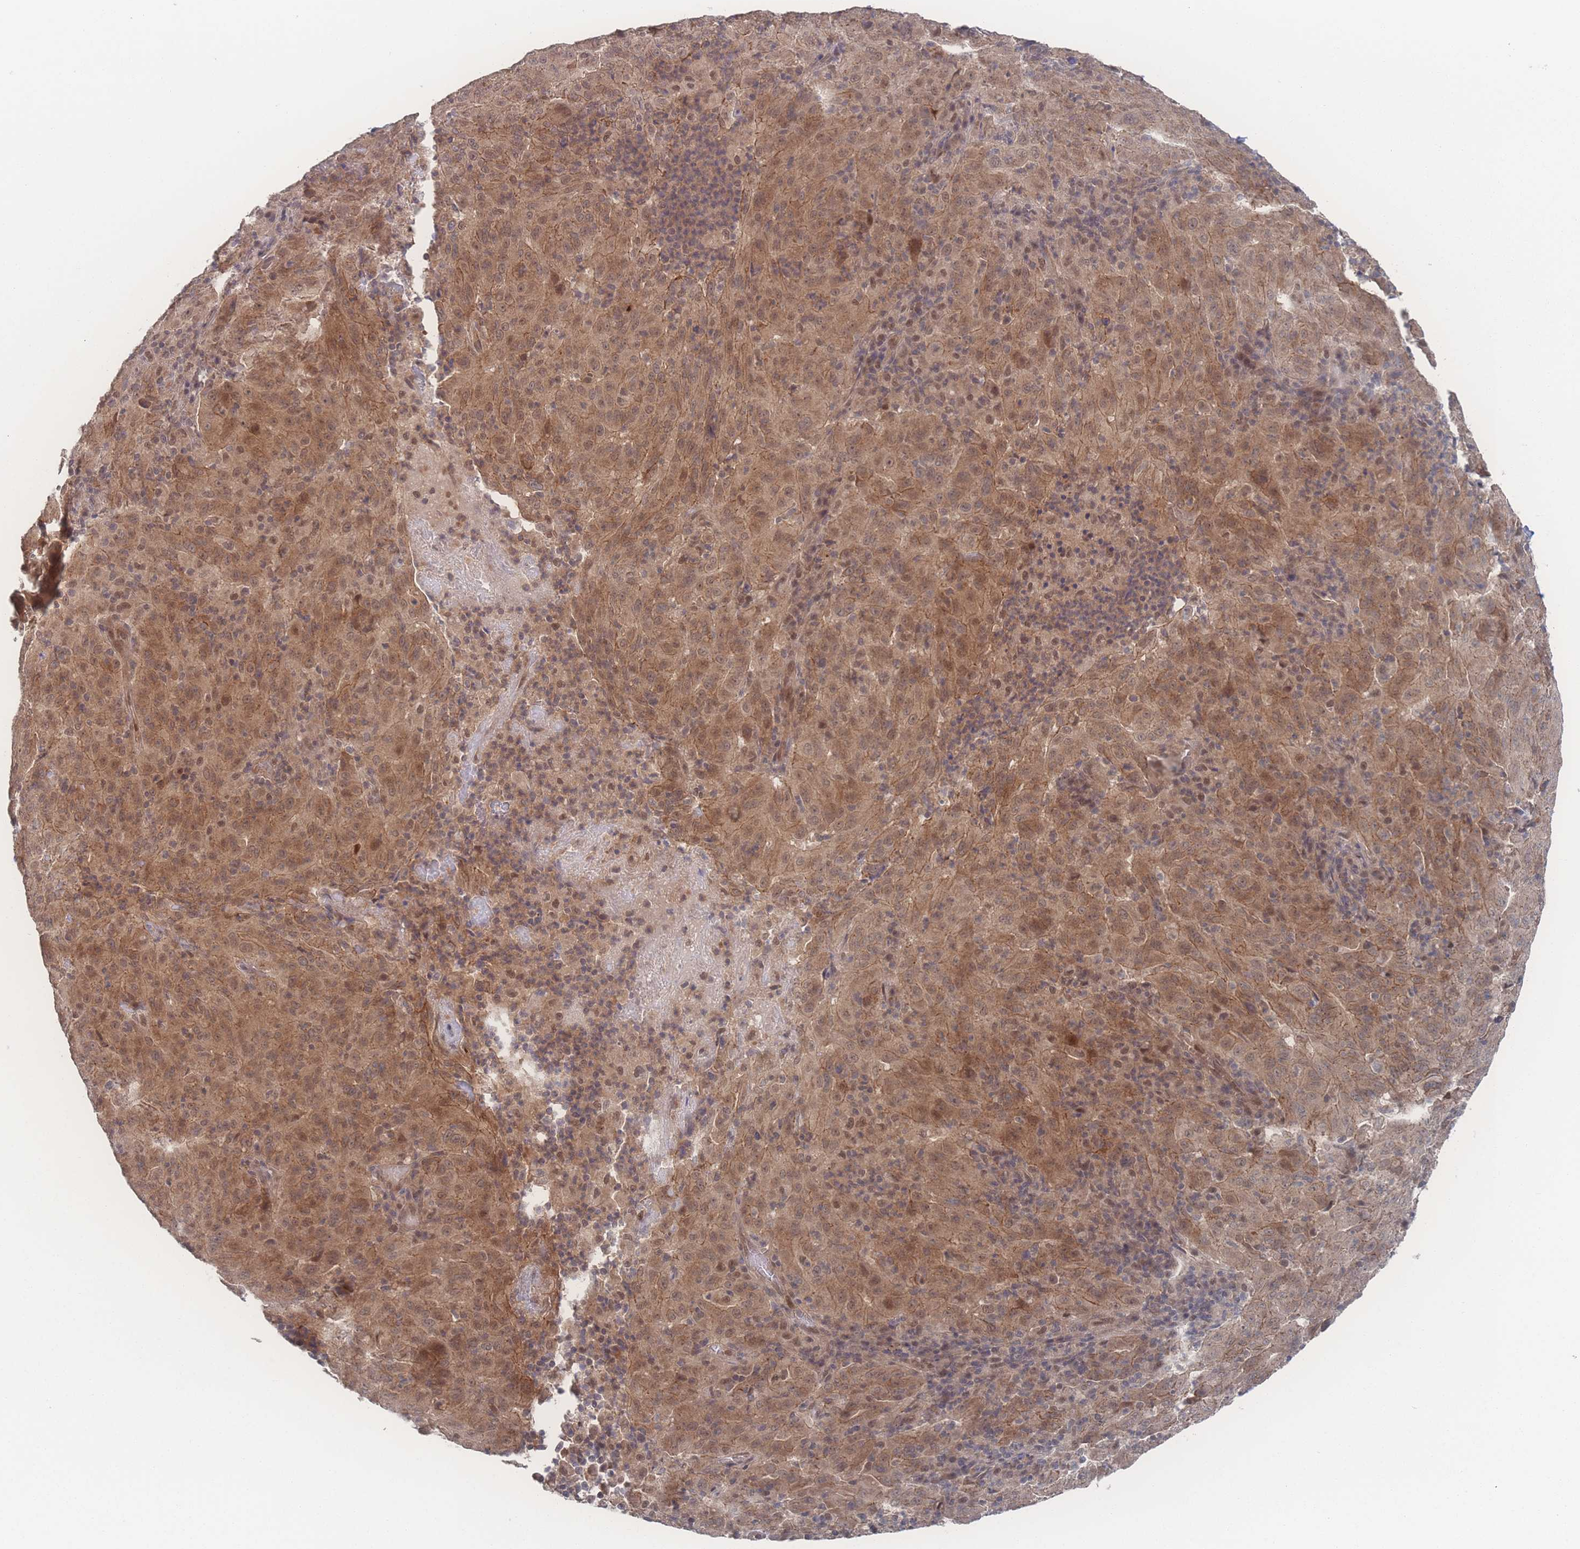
{"staining": {"intensity": "moderate", "quantity": ">75%", "location": "cytoplasmic/membranous,nuclear"}, "tissue": "pancreatic cancer", "cell_type": "Tumor cells", "image_type": "cancer", "snomed": [{"axis": "morphology", "description": "Adenocarcinoma, NOS"}, {"axis": "topography", "description": "Pancreas"}], "caption": "IHC of human adenocarcinoma (pancreatic) exhibits medium levels of moderate cytoplasmic/membranous and nuclear expression in approximately >75% of tumor cells. (IHC, brightfield microscopy, high magnification).", "gene": "NBEAL1", "patient": {"sex": "male", "age": 63}}